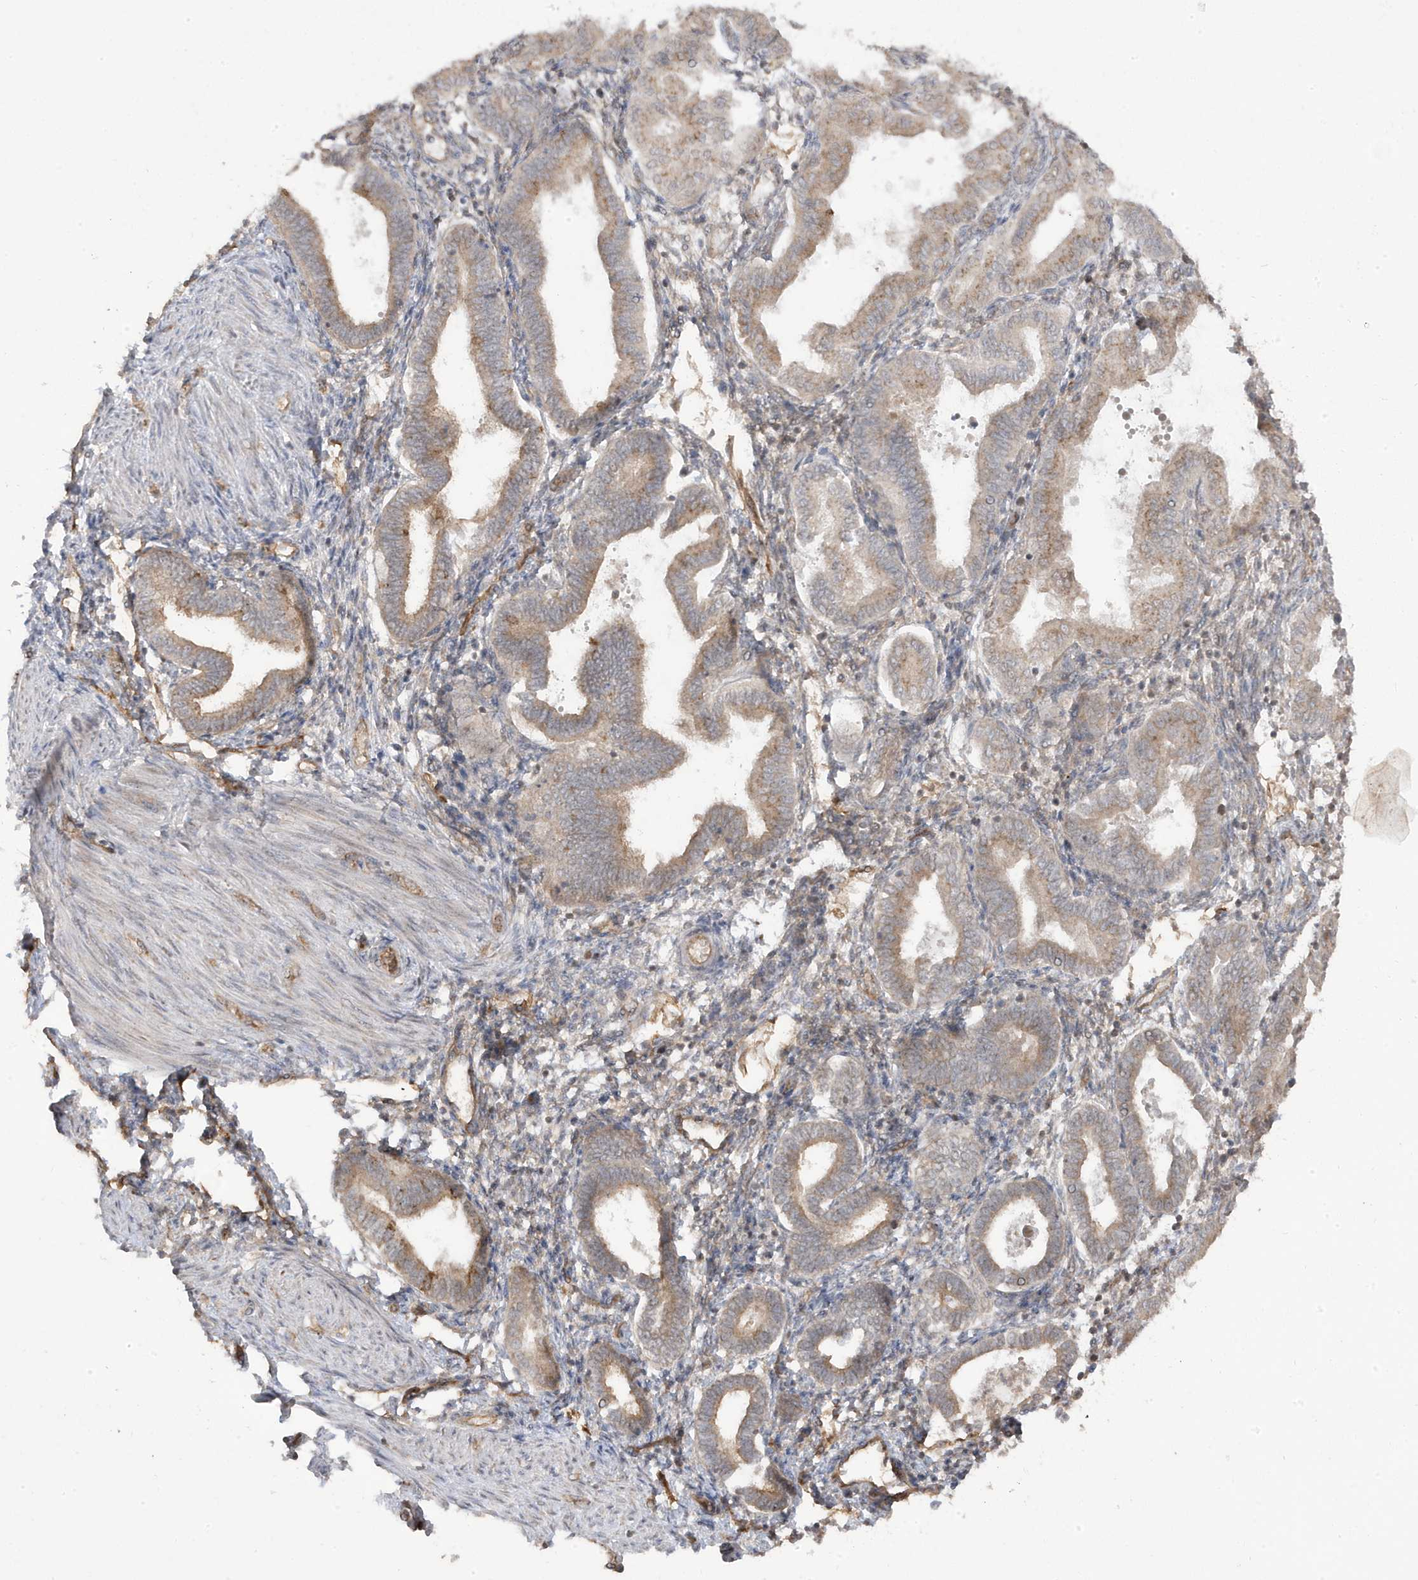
{"staining": {"intensity": "negative", "quantity": "none", "location": "none"}, "tissue": "endometrium", "cell_type": "Cells in endometrial stroma", "image_type": "normal", "snomed": [{"axis": "morphology", "description": "Normal tissue, NOS"}, {"axis": "topography", "description": "Endometrium"}], "caption": "This histopathology image is of benign endometrium stained with IHC to label a protein in brown with the nuclei are counter-stained blue. There is no expression in cells in endometrial stroma. Nuclei are stained in blue.", "gene": "DNAJC12", "patient": {"sex": "female", "age": 53}}